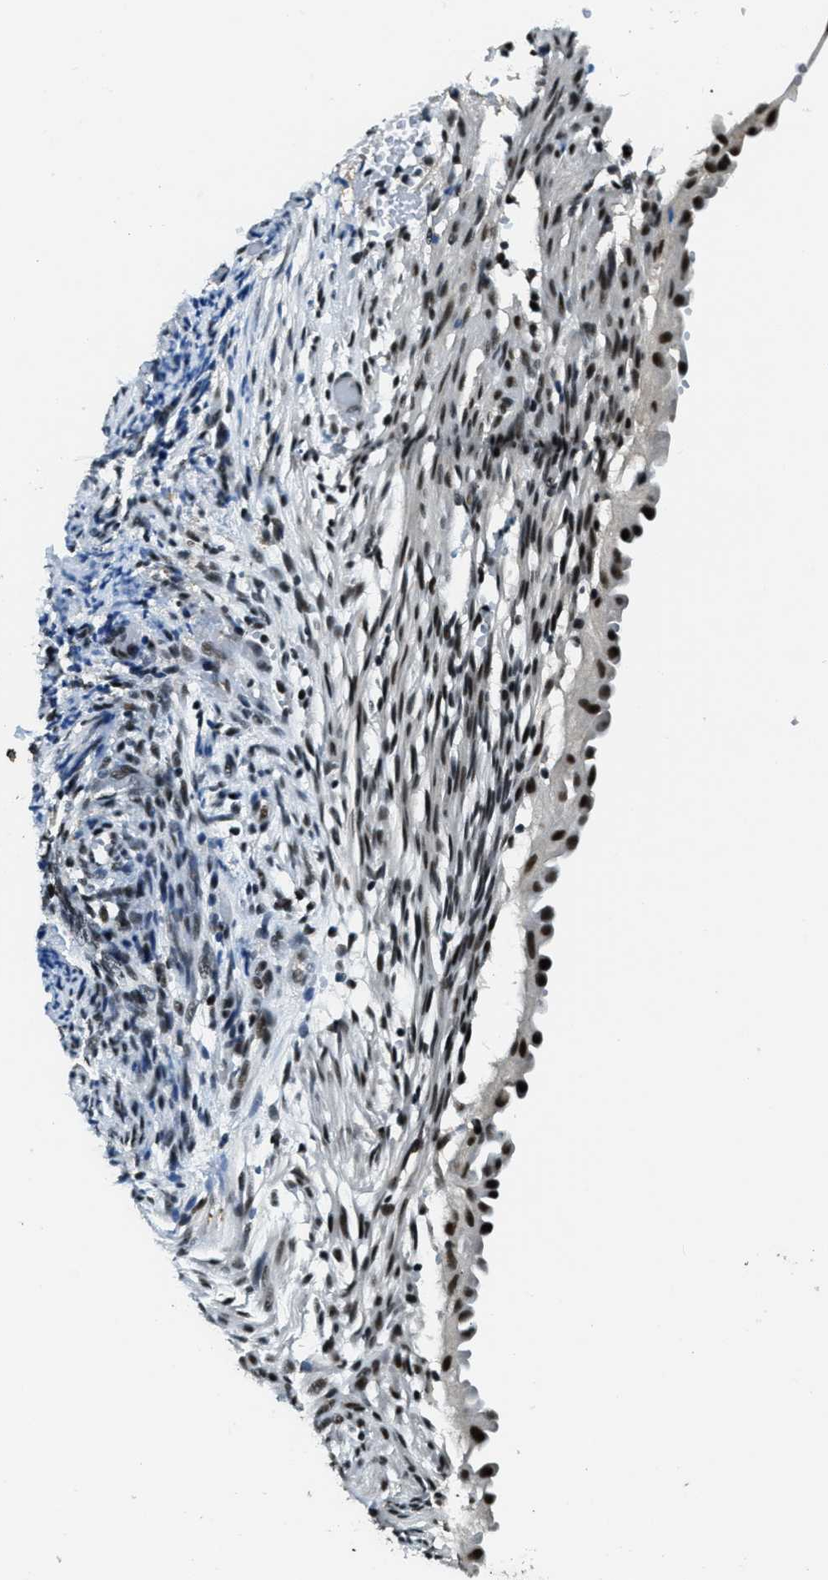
{"staining": {"intensity": "strong", "quantity": ">75%", "location": "nuclear"}, "tissue": "endometrial cancer", "cell_type": "Tumor cells", "image_type": "cancer", "snomed": [{"axis": "morphology", "description": "Adenocarcinoma, NOS"}, {"axis": "topography", "description": "Endometrium"}], "caption": "Immunohistochemical staining of endometrial cancer demonstrates strong nuclear protein staining in approximately >75% of tumor cells.", "gene": "SSB", "patient": {"sex": "female", "age": 58}}